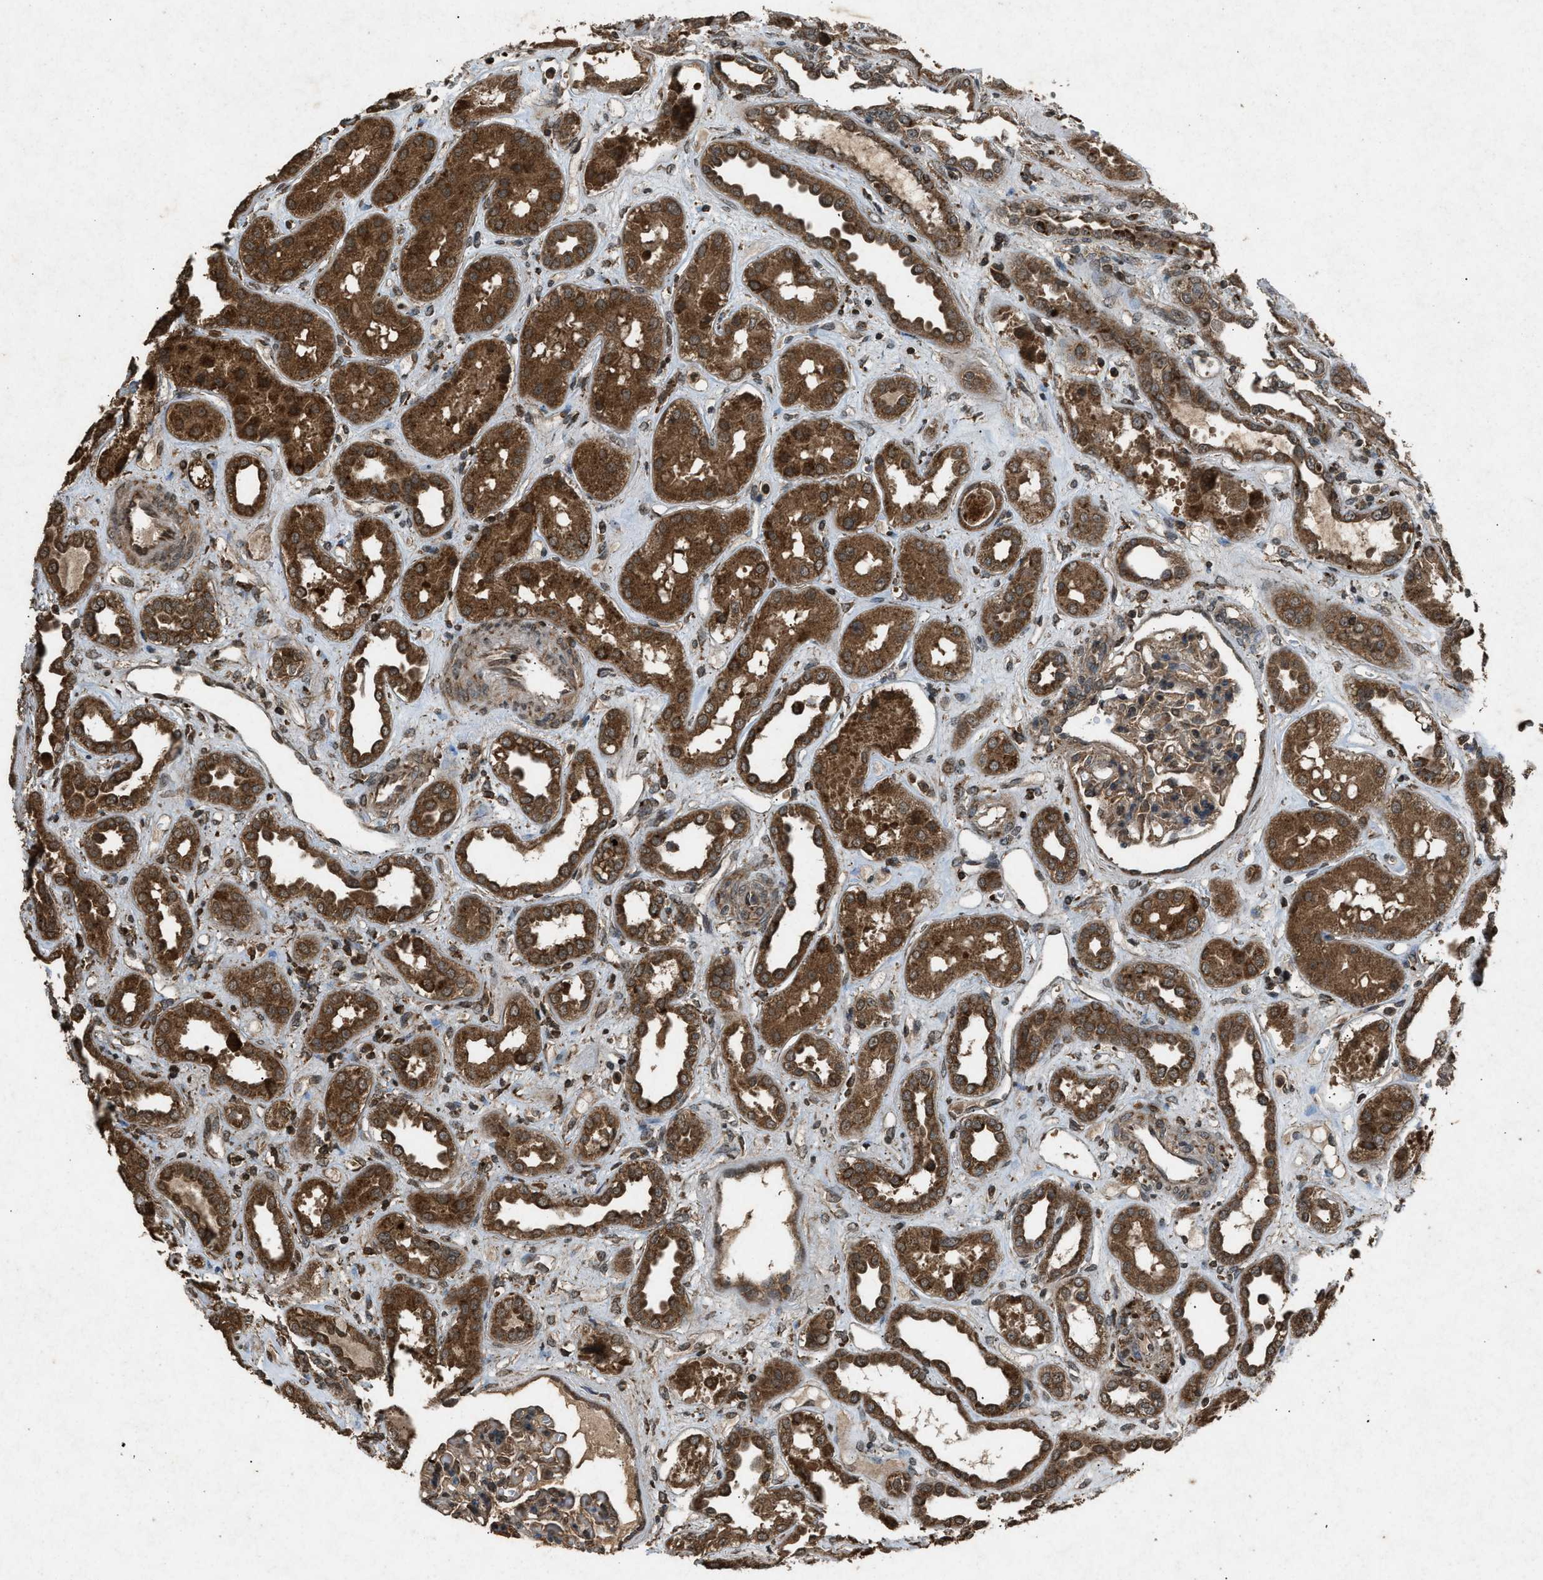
{"staining": {"intensity": "weak", "quantity": ">75%", "location": "cytoplasmic/membranous"}, "tissue": "kidney", "cell_type": "Cells in glomeruli", "image_type": "normal", "snomed": [{"axis": "morphology", "description": "Normal tissue, NOS"}, {"axis": "topography", "description": "Kidney"}], "caption": "Protein analysis of normal kidney shows weak cytoplasmic/membranous positivity in approximately >75% of cells in glomeruli.", "gene": "OAS1", "patient": {"sex": "male", "age": 59}}